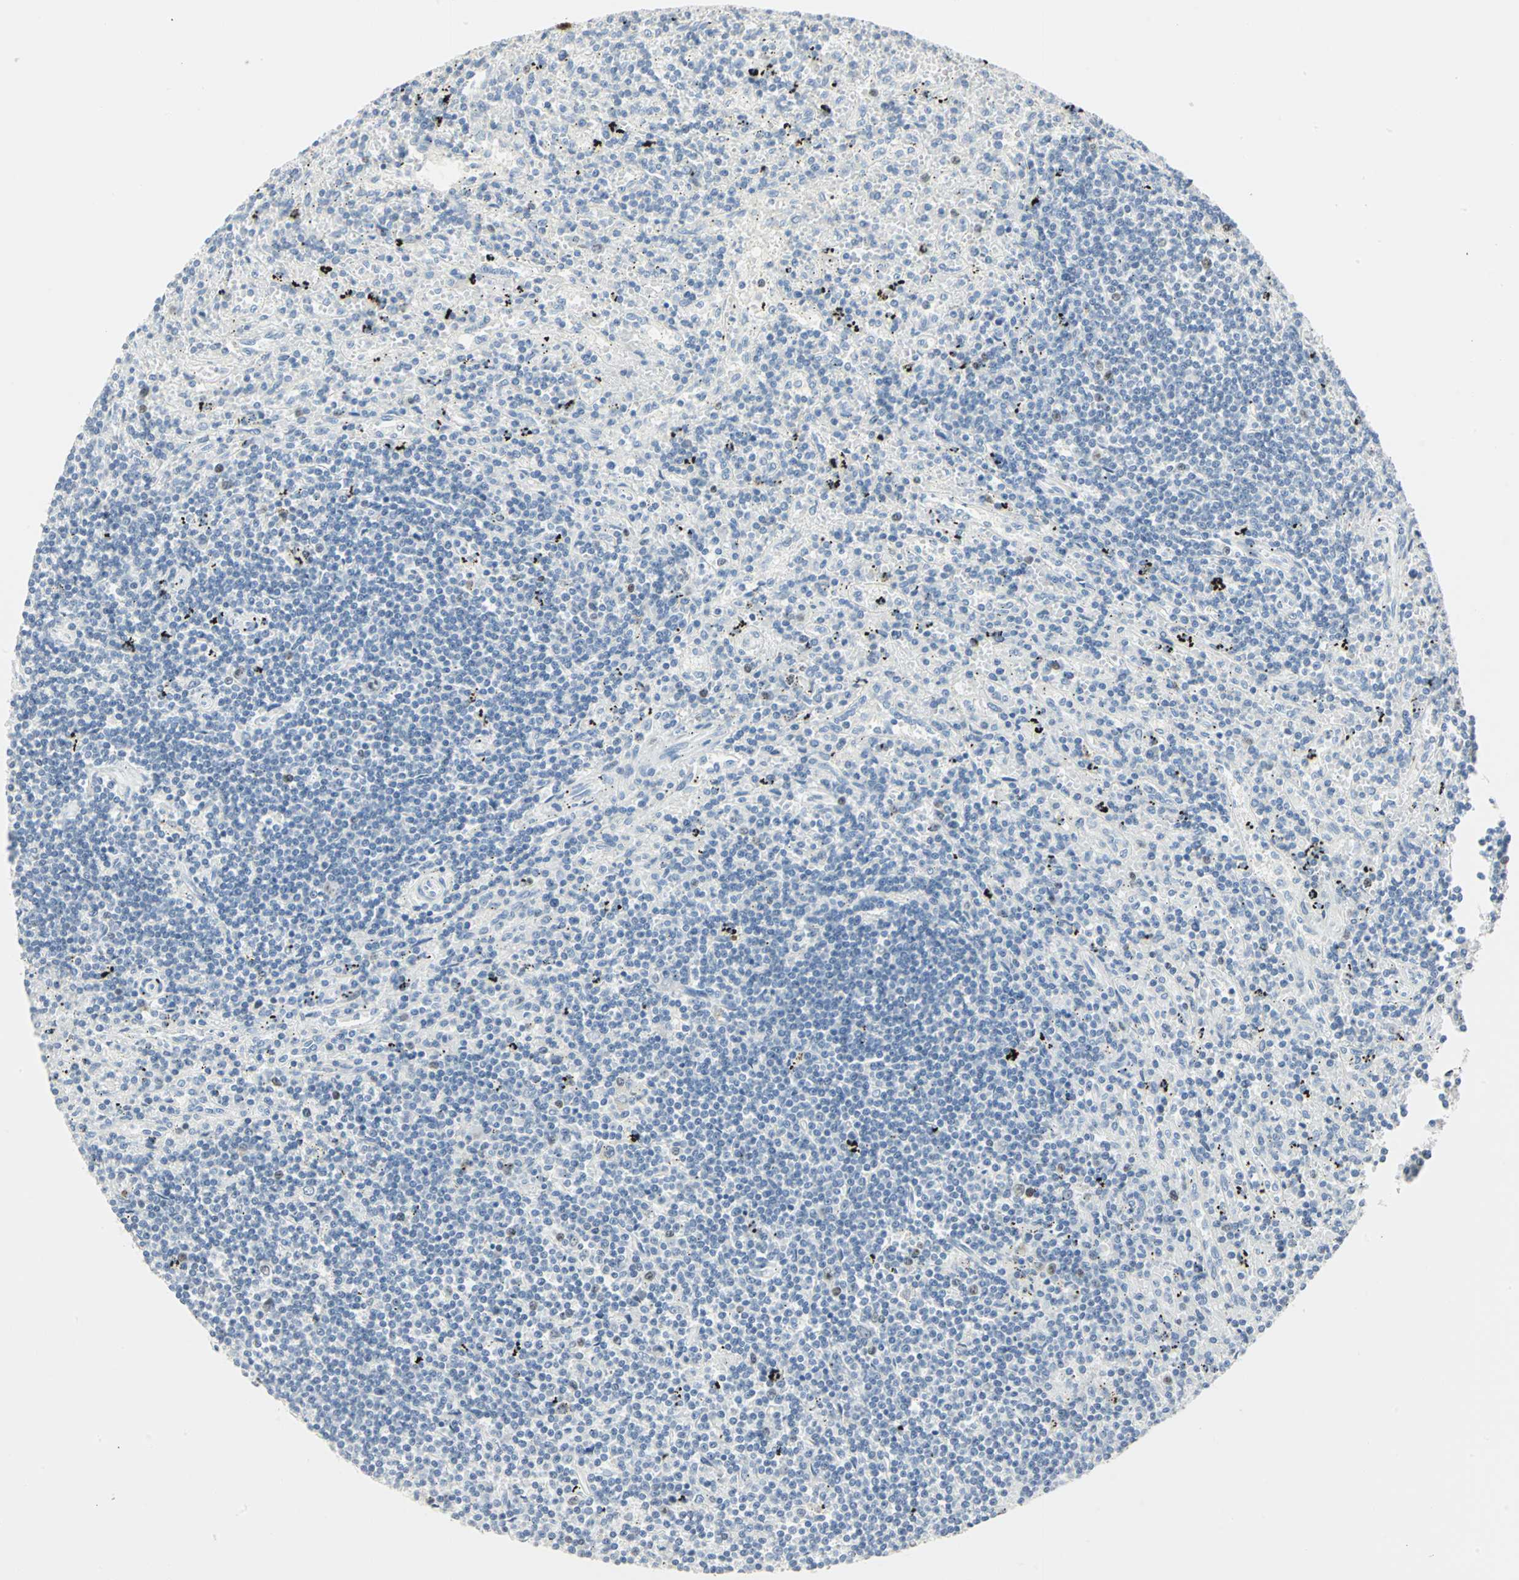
{"staining": {"intensity": "negative", "quantity": "none", "location": "none"}, "tissue": "lymphoma", "cell_type": "Tumor cells", "image_type": "cancer", "snomed": [{"axis": "morphology", "description": "Malignant lymphoma, non-Hodgkin's type, Low grade"}, {"axis": "topography", "description": "Spleen"}], "caption": "This is an immunohistochemistry histopathology image of human lymphoma. There is no expression in tumor cells.", "gene": "HELLS", "patient": {"sex": "male", "age": 76}}